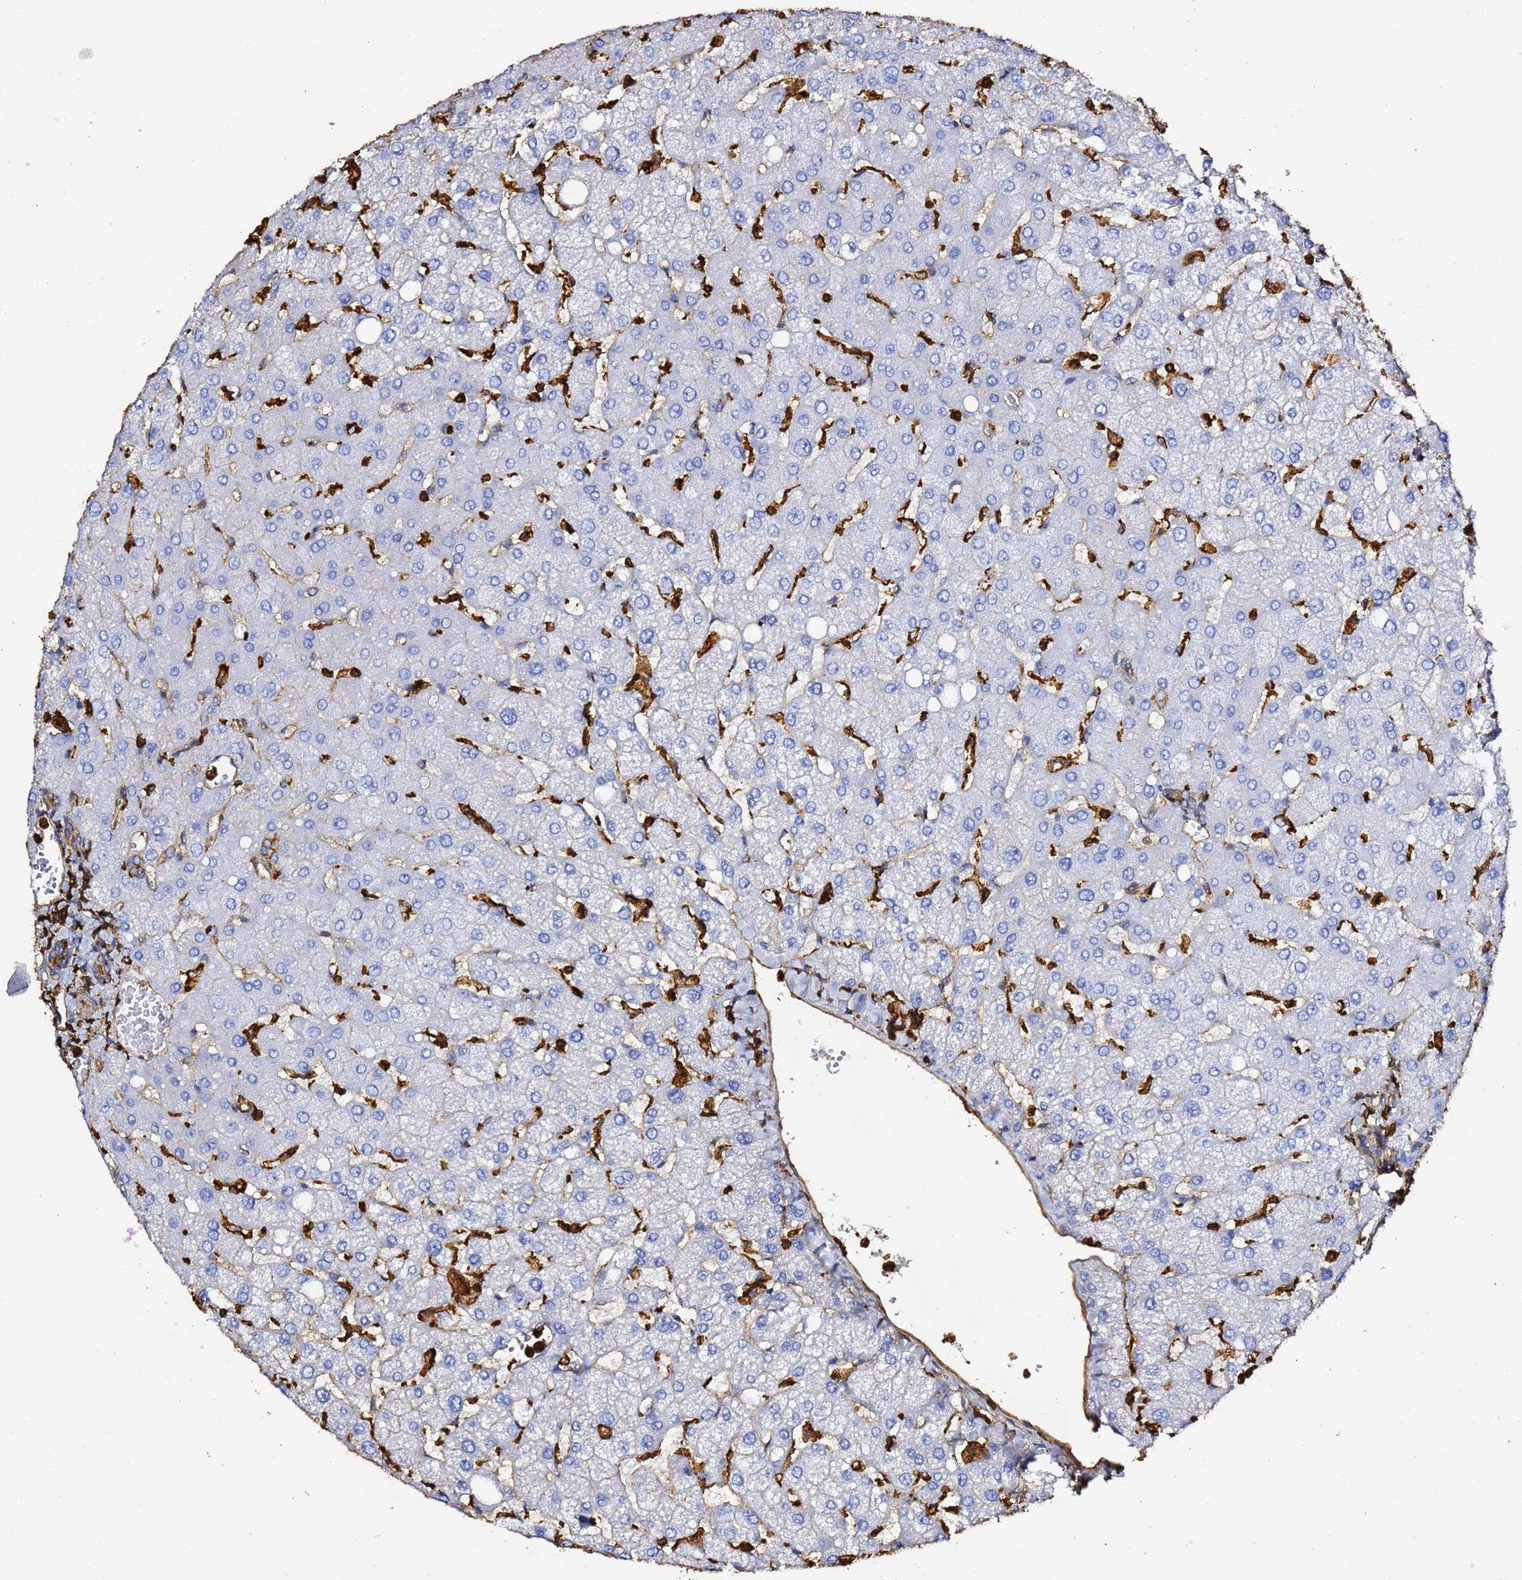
{"staining": {"intensity": "moderate", "quantity": ">75%", "location": "cytoplasmic/membranous"}, "tissue": "liver", "cell_type": "Cholangiocytes", "image_type": "normal", "snomed": [{"axis": "morphology", "description": "Normal tissue, NOS"}, {"axis": "topography", "description": "Liver"}], "caption": "An image of liver stained for a protein reveals moderate cytoplasmic/membranous brown staining in cholangiocytes. The staining was performed using DAB (3,3'-diaminobenzidine) to visualize the protein expression in brown, while the nuclei were stained in blue with hematoxylin (Magnification: 20x).", "gene": "ACTA1", "patient": {"sex": "female", "age": 54}}